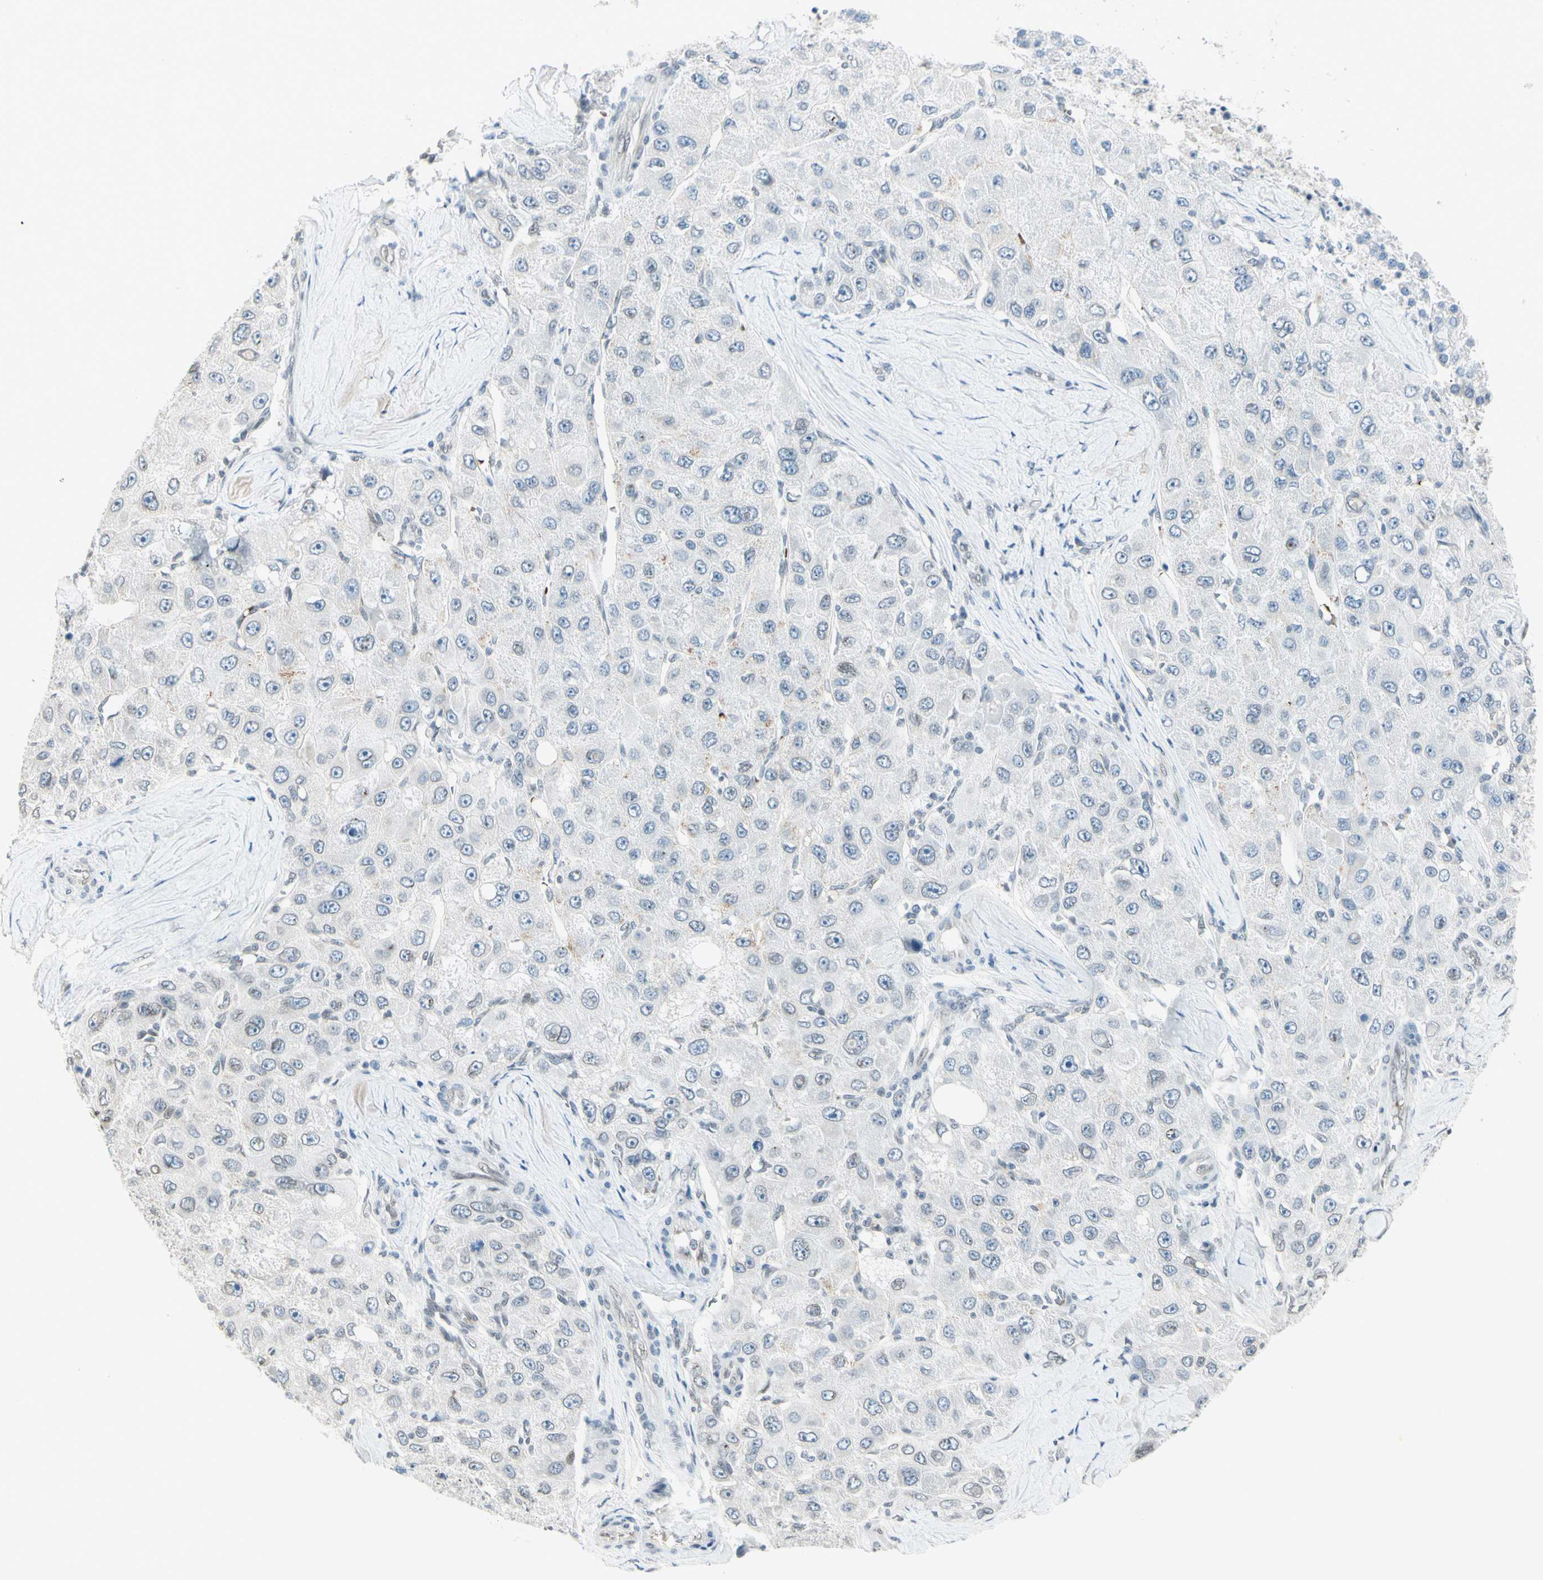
{"staining": {"intensity": "negative", "quantity": "none", "location": "none"}, "tissue": "liver cancer", "cell_type": "Tumor cells", "image_type": "cancer", "snomed": [{"axis": "morphology", "description": "Carcinoma, Hepatocellular, NOS"}, {"axis": "topography", "description": "Liver"}], "caption": "This is an immunohistochemistry (IHC) image of human hepatocellular carcinoma (liver). There is no positivity in tumor cells.", "gene": "BCAN", "patient": {"sex": "male", "age": 80}}